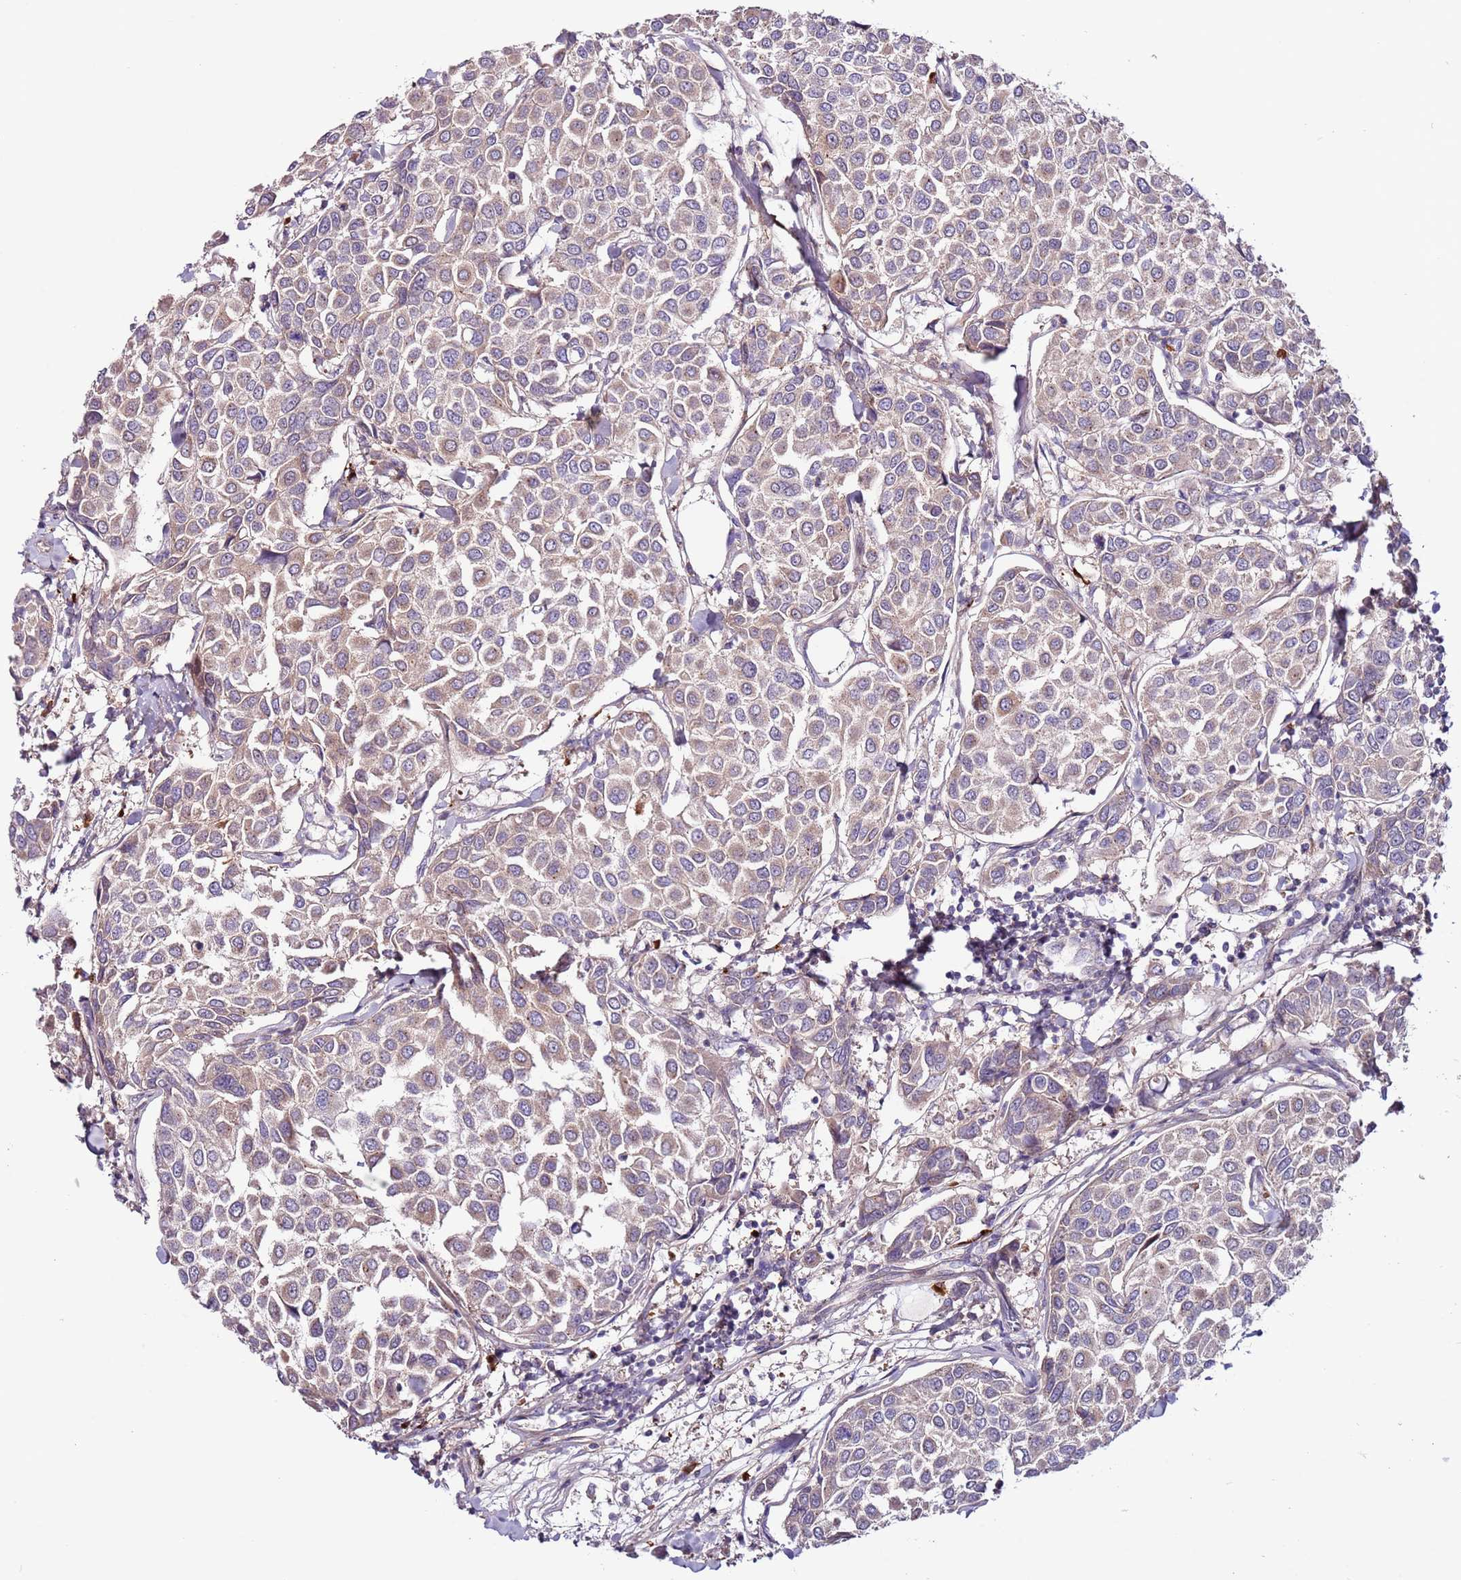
{"staining": {"intensity": "weak", "quantity": "25%-75%", "location": "cytoplasmic/membranous"}, "tissue": "breast cancer", "cell_type": "Tumor cells", "image_type": "cancer", "snomed": [{"axis": "morphology", "description": "Duct carcinoma"}, {"axis": "topography", "description": "Breast"}], "caption": "Breast cancer was stained to show a protein in brown. There is low levels of weak cytoplasmic/membranous expression in about 25%-75% of tumor cells. The protein of interest is stained brown, and the nuclei are stained in blue (DAB (3,3'-diaminobenzidine) IHC with brightfield microscopy, high magnification).", "gene": "MTG2", "patient": {"sex": "female", "age": 55}}